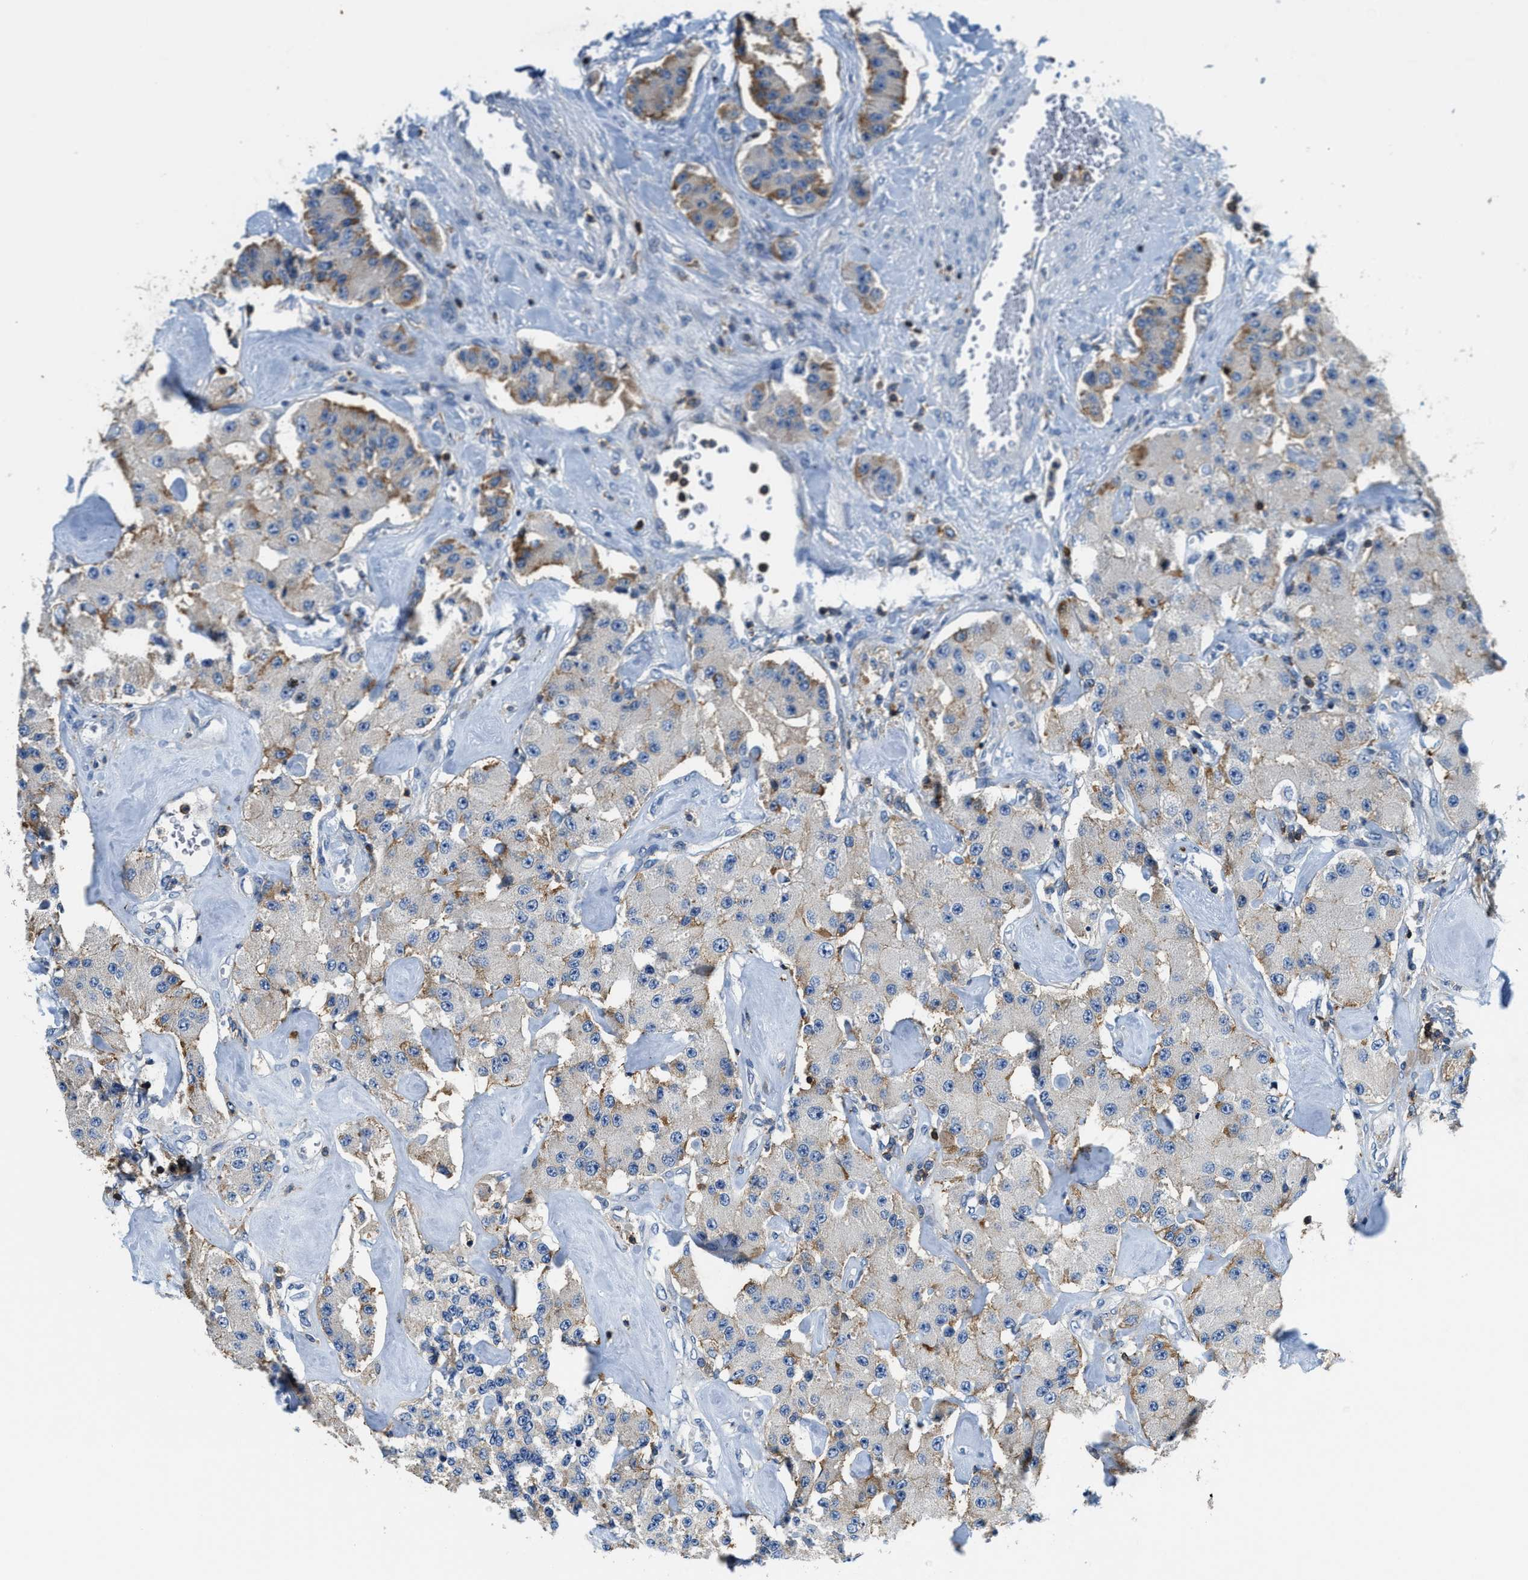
{"staining": {"intensity": "weak", "quantity": "<25%", "location": "cytoplasmic/membranous"}, "tissue": "carcinoid", "cell_type": "Tumor cells", "image_type": "cancer", "snomed": [{"axis": "morphology", "description": "Carcinoid, malignant, NOS"}, {"axis": "topography", "description": "Pancreas"}], "caption": "Human malignant carcinoid stained for a protein using immunohistochemistry displays no staining in tumor cells.", "gene": "MYO1G", "patient": {"sex": "male", "age": 41}}